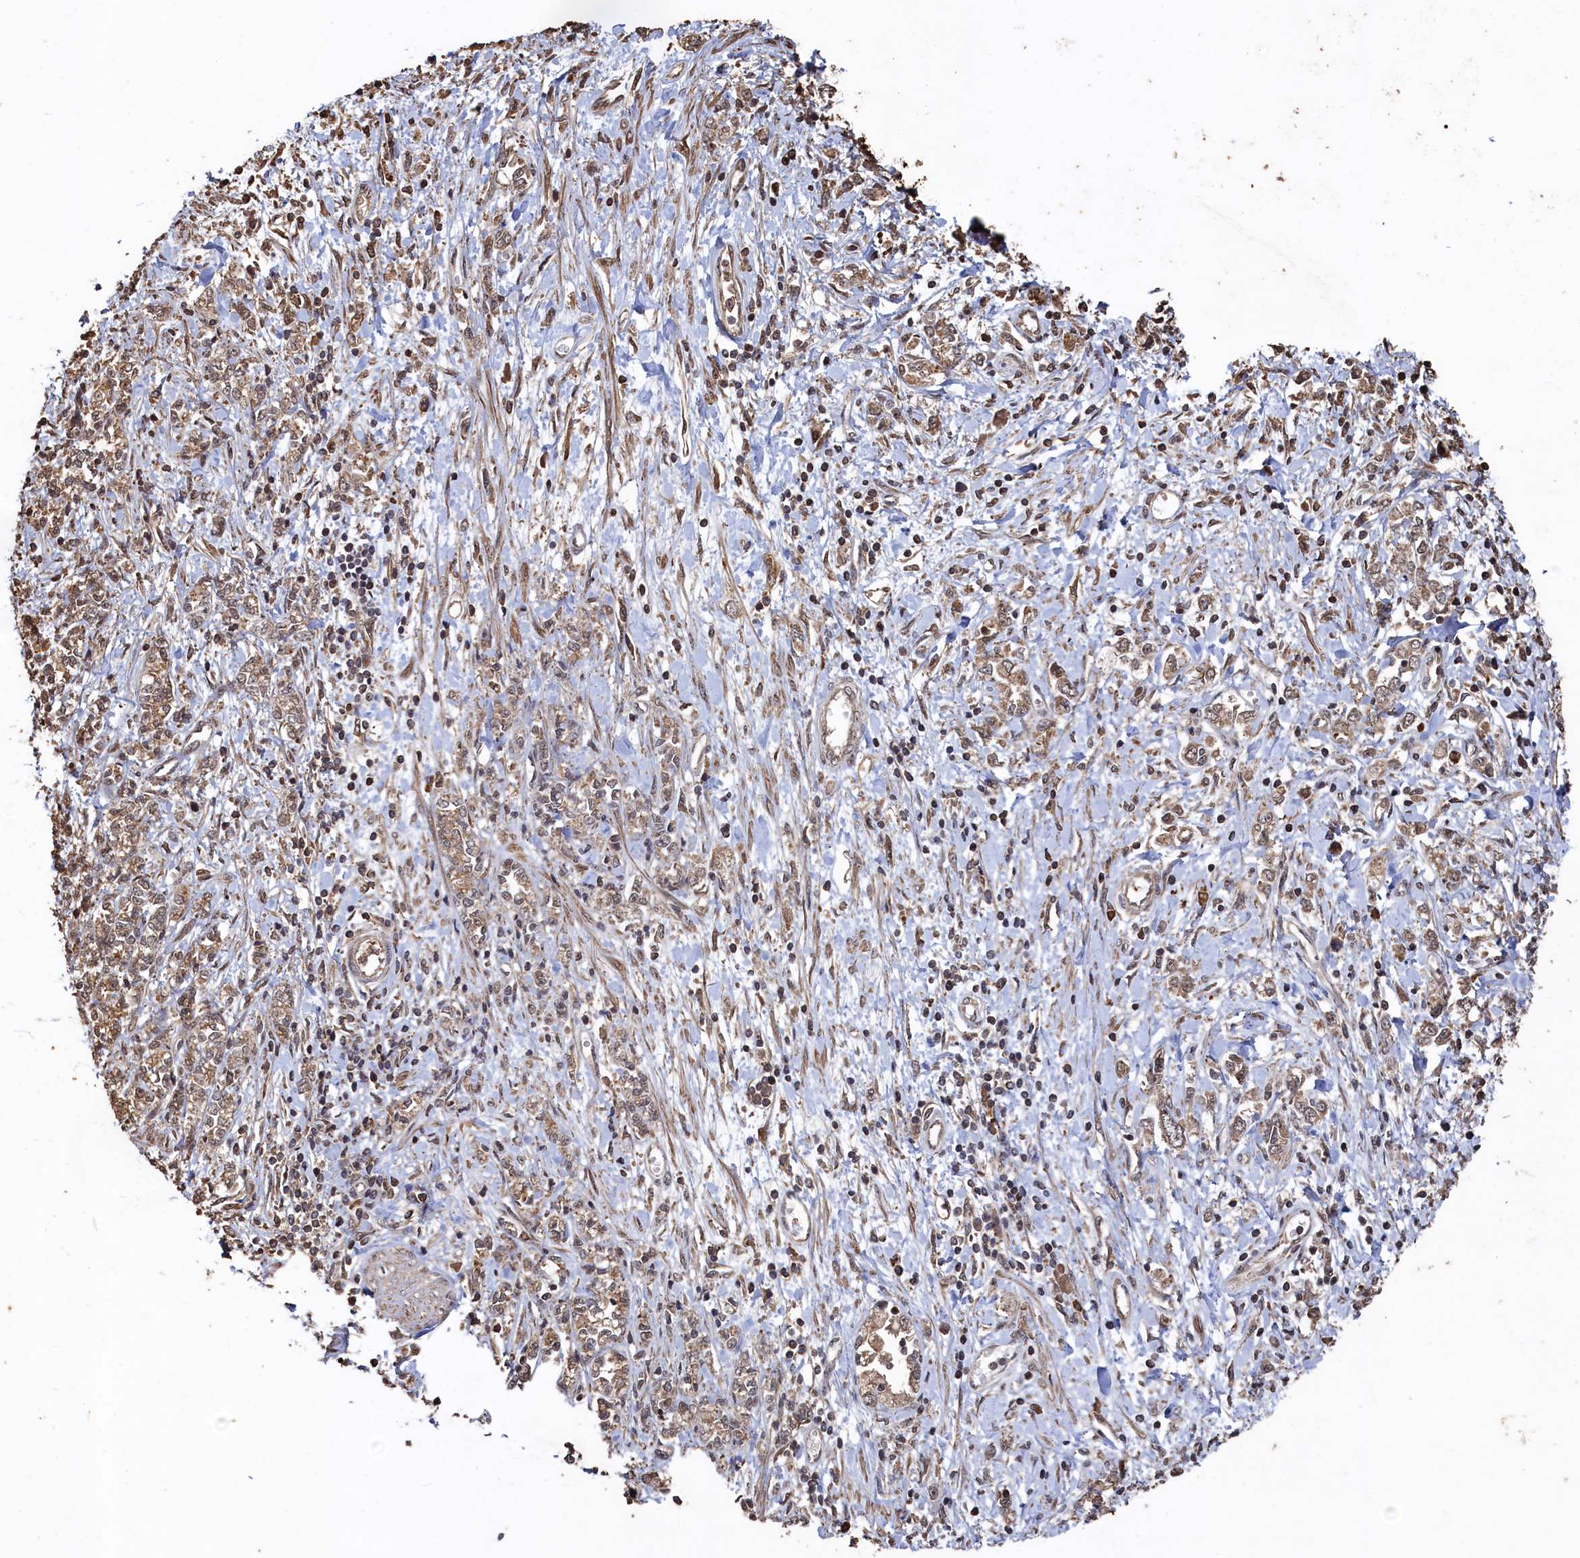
{"staining": {"intensity": "weak", "quantity": "25%-75%", "location": "cytoplasmic/membranous"}, "tissue": "stomach cancer", "cell_type": "Tumor cells", "image_type": "cancer", "snomed": [{"axis": "morphology", "description": "Adenocarcinoma, NOS"}, {"axis": "topography", "description": "Stomach"}], "caption": "Protein expression analysis of adenocarcinoma (stomach) exhibits weak cytoplasmic/membranous staining in approximately 25%-75% of tumor cells.", "gene": "PIGN", "patient": {"sex": "female", "age": 76}}